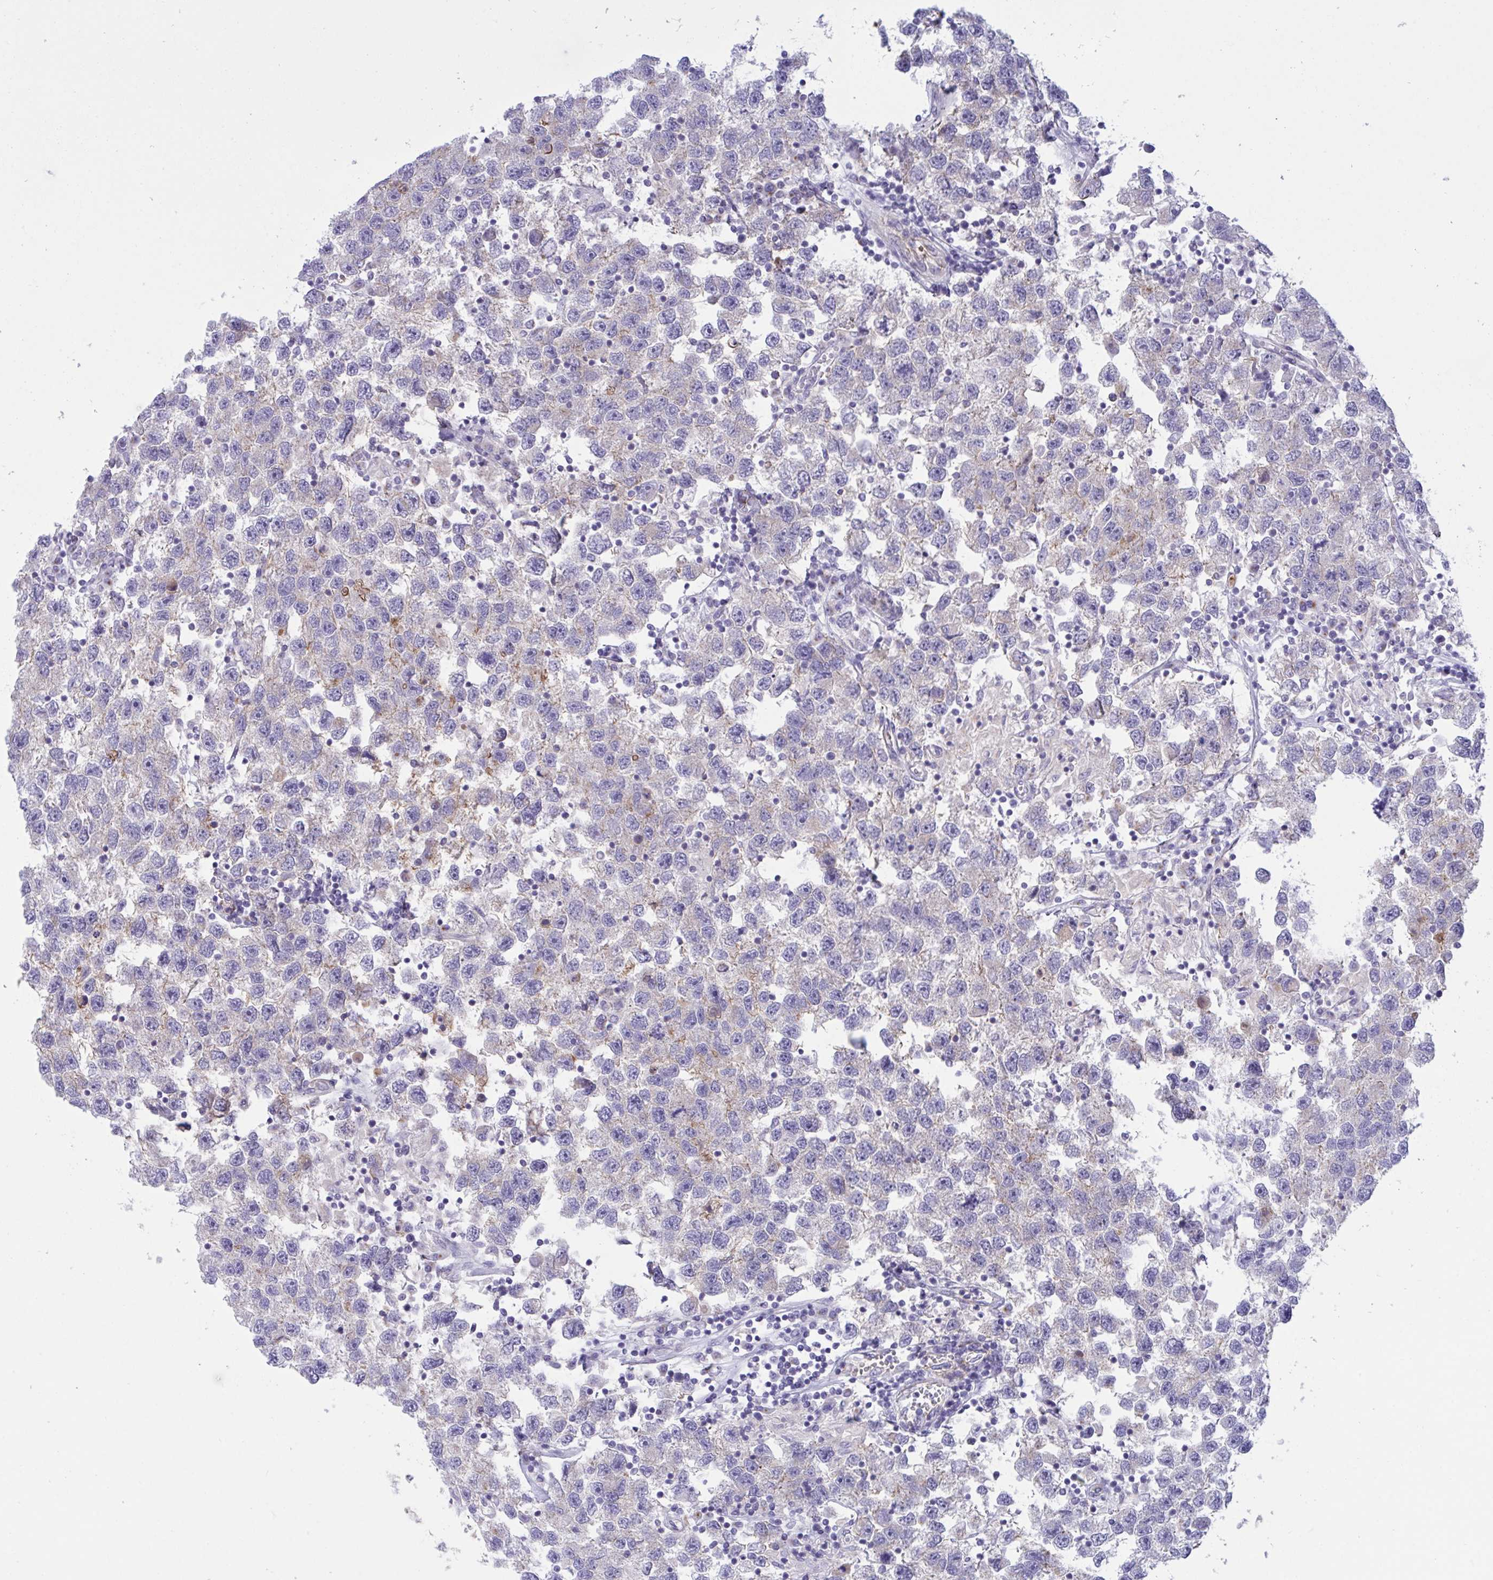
{"staining": {"intensity": "weak", "quantity": "<25%", "location": "cytoplasmic/membranous"}, "tissue": "testis cancer", "cell_type": "Tumor cells", "image_type": "cancer", "snomed": [{"axis": "morphology", "description": "Seminoma, NOS"}, {"axis": "topography", "description": "Testis"}], "caption": "A photomicrograph of testis cancer stained for a protein displays no brown staining in tumor cells. Brightfield microscopy of immunohistochemistry stained with DAB (3,3'-diaminobenzidine) (brown) and hematoxylin (blue), captured at high magnification.", "gene": "OXLD1", "patient": {"sex": "male", "age": 26}}